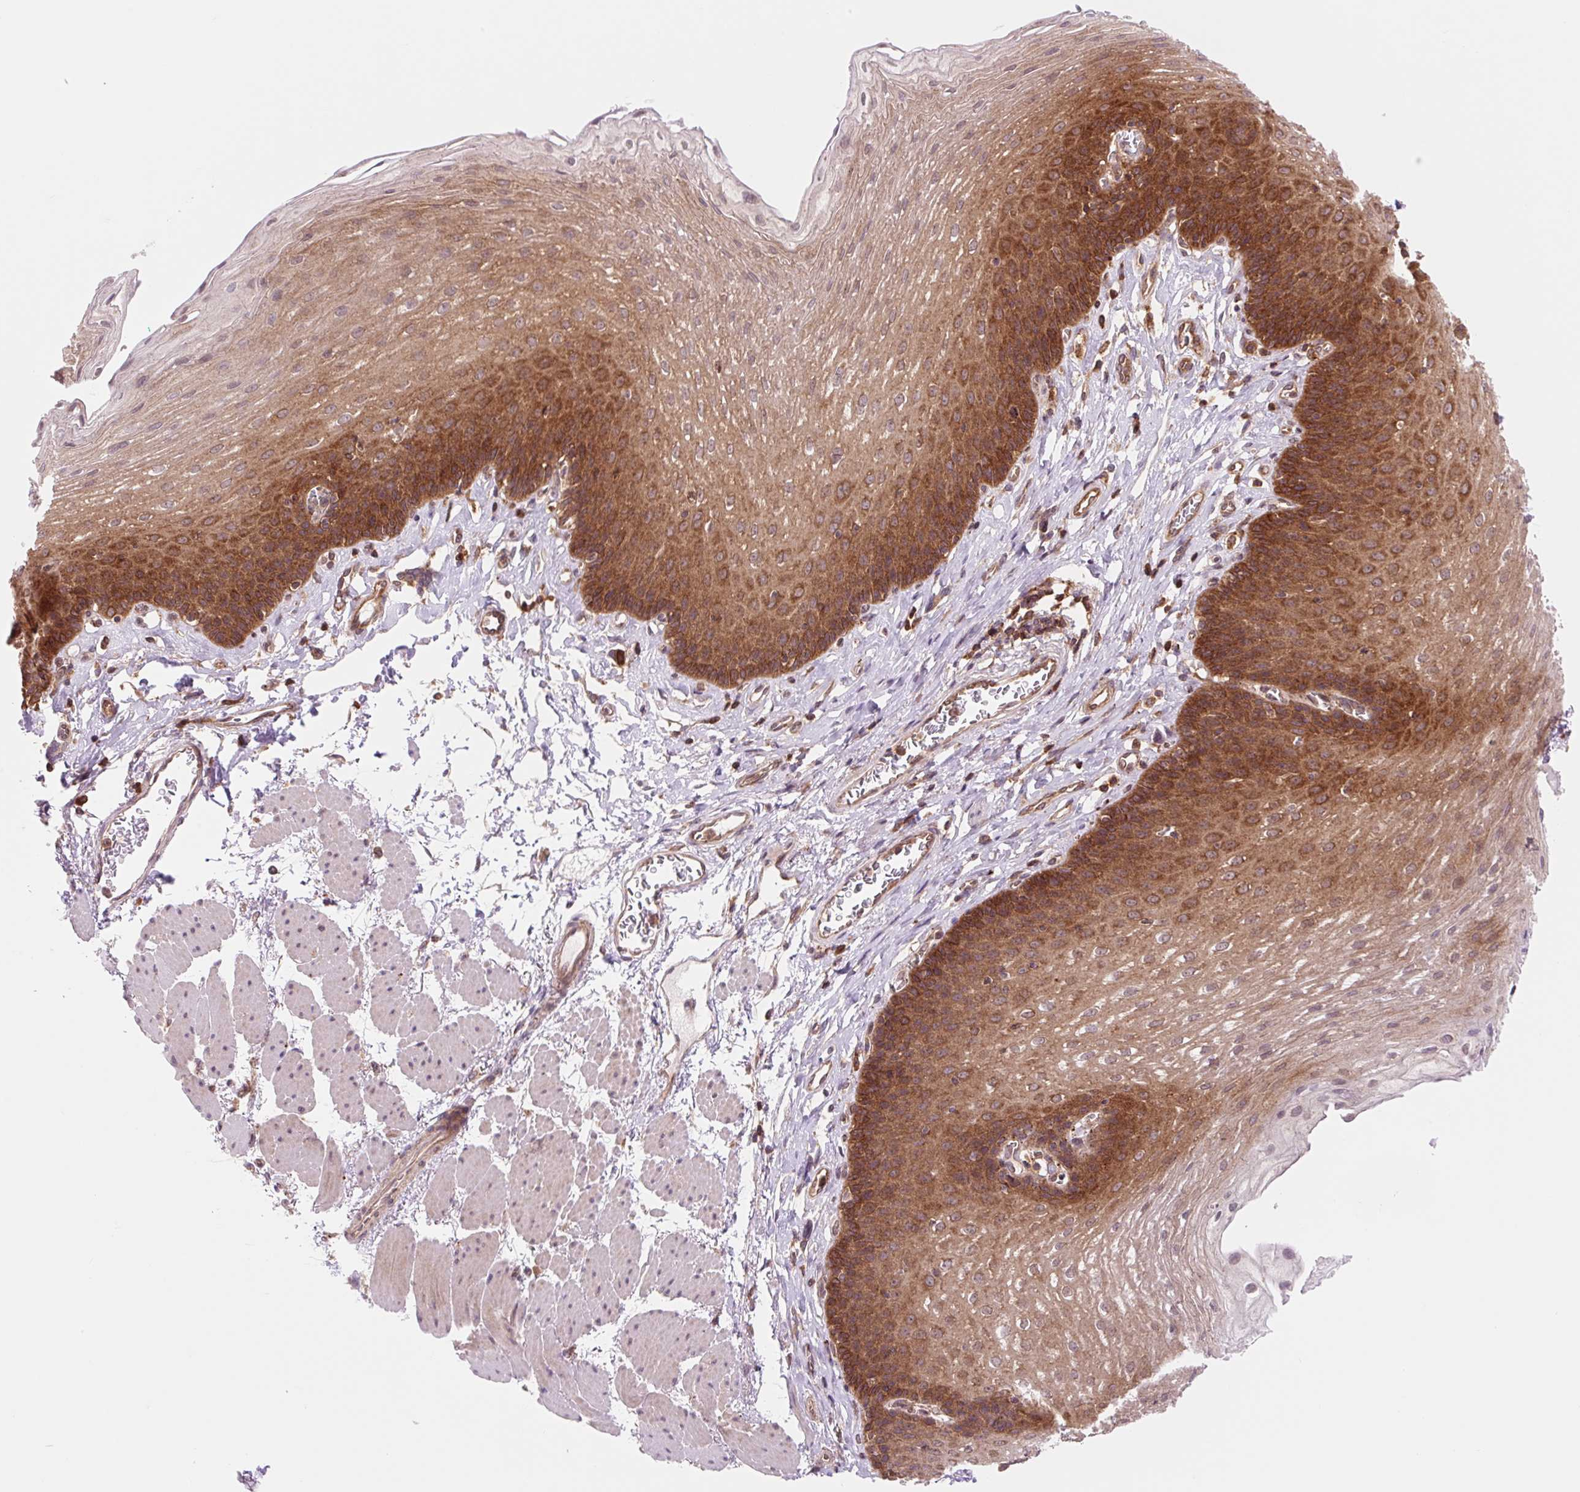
{"staining": {"intensity": "strong", "quantity": ">75%", "location": "cytoplasmic/membranous"}, "tissue": "esophagus", "cell_type": "Squamous epithelial cells", "image_type": "normal", "snomed": [{"axis": "morphology", "description": "Normal tissue, NOS"}, {"axis": "topography", "description": "Esophagus"}], "caption": "Immunohistochemistry of unremarkable human esophagus shows high levels of strong cytoplasmic/membranous staining in approximately >75% of squamous epithelial cells.", "gene": "VPS4A", "patient": {"sex": "female", "age": 81}}